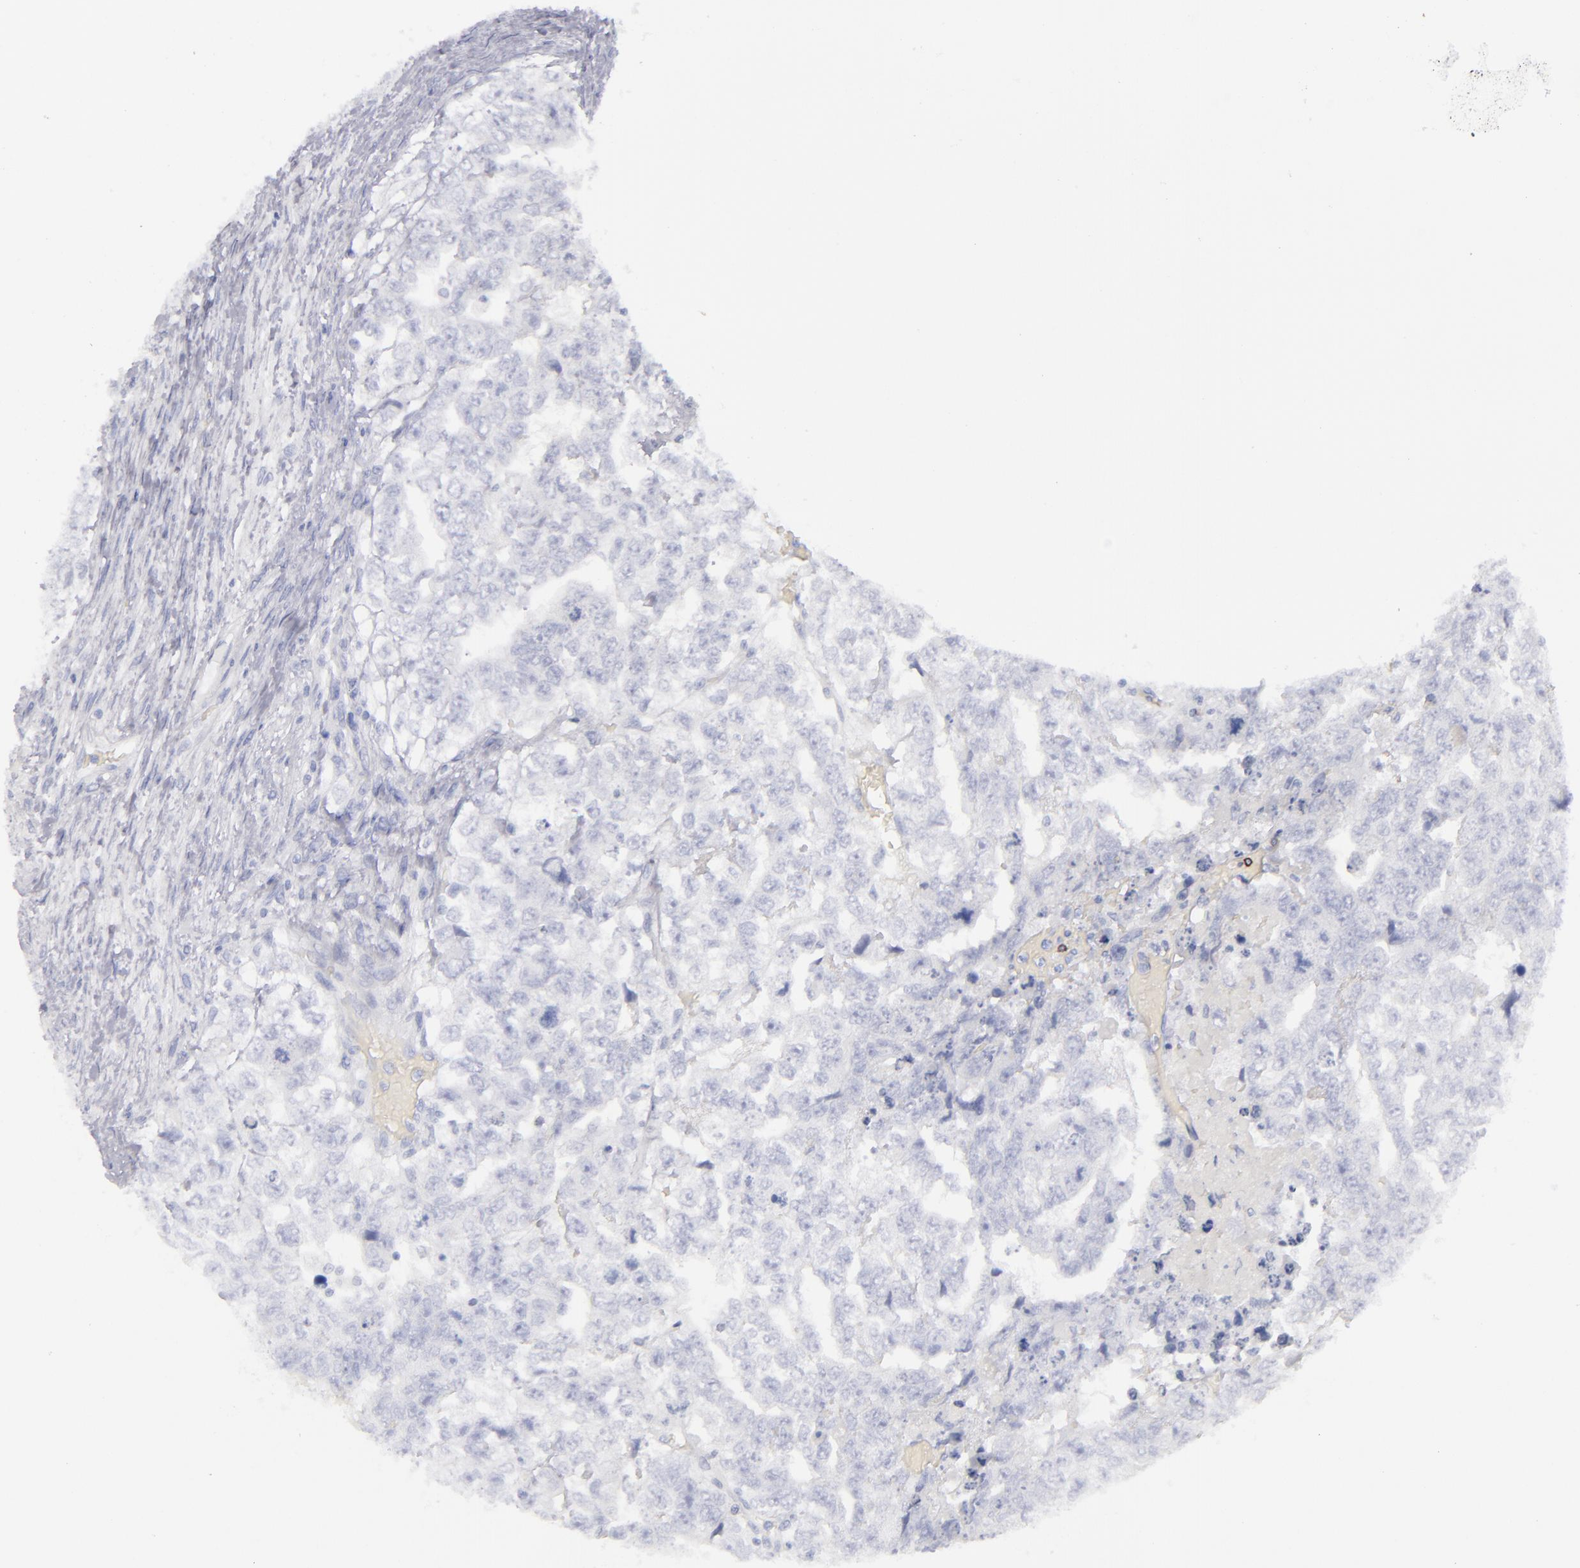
{"staining": {"intensity": "negative", "quantity": "none", "location": "none"}, "tissue": "testis cancer", "cell_type": "Tumor cells", "image_type": "cancer", "snomed": [{"axis": "morphology", "description": "Carcinoma, Embryonal, NOS"}, {"axis": "topography", "description": "Testis"}], "caption": "High power microscopy image of an immunohistochemistry (IHC) image of testis cancer, revealing no significant staining in tumor cells.", "gene": "CD22", "patient": {"sex": "male", "age": 36}}